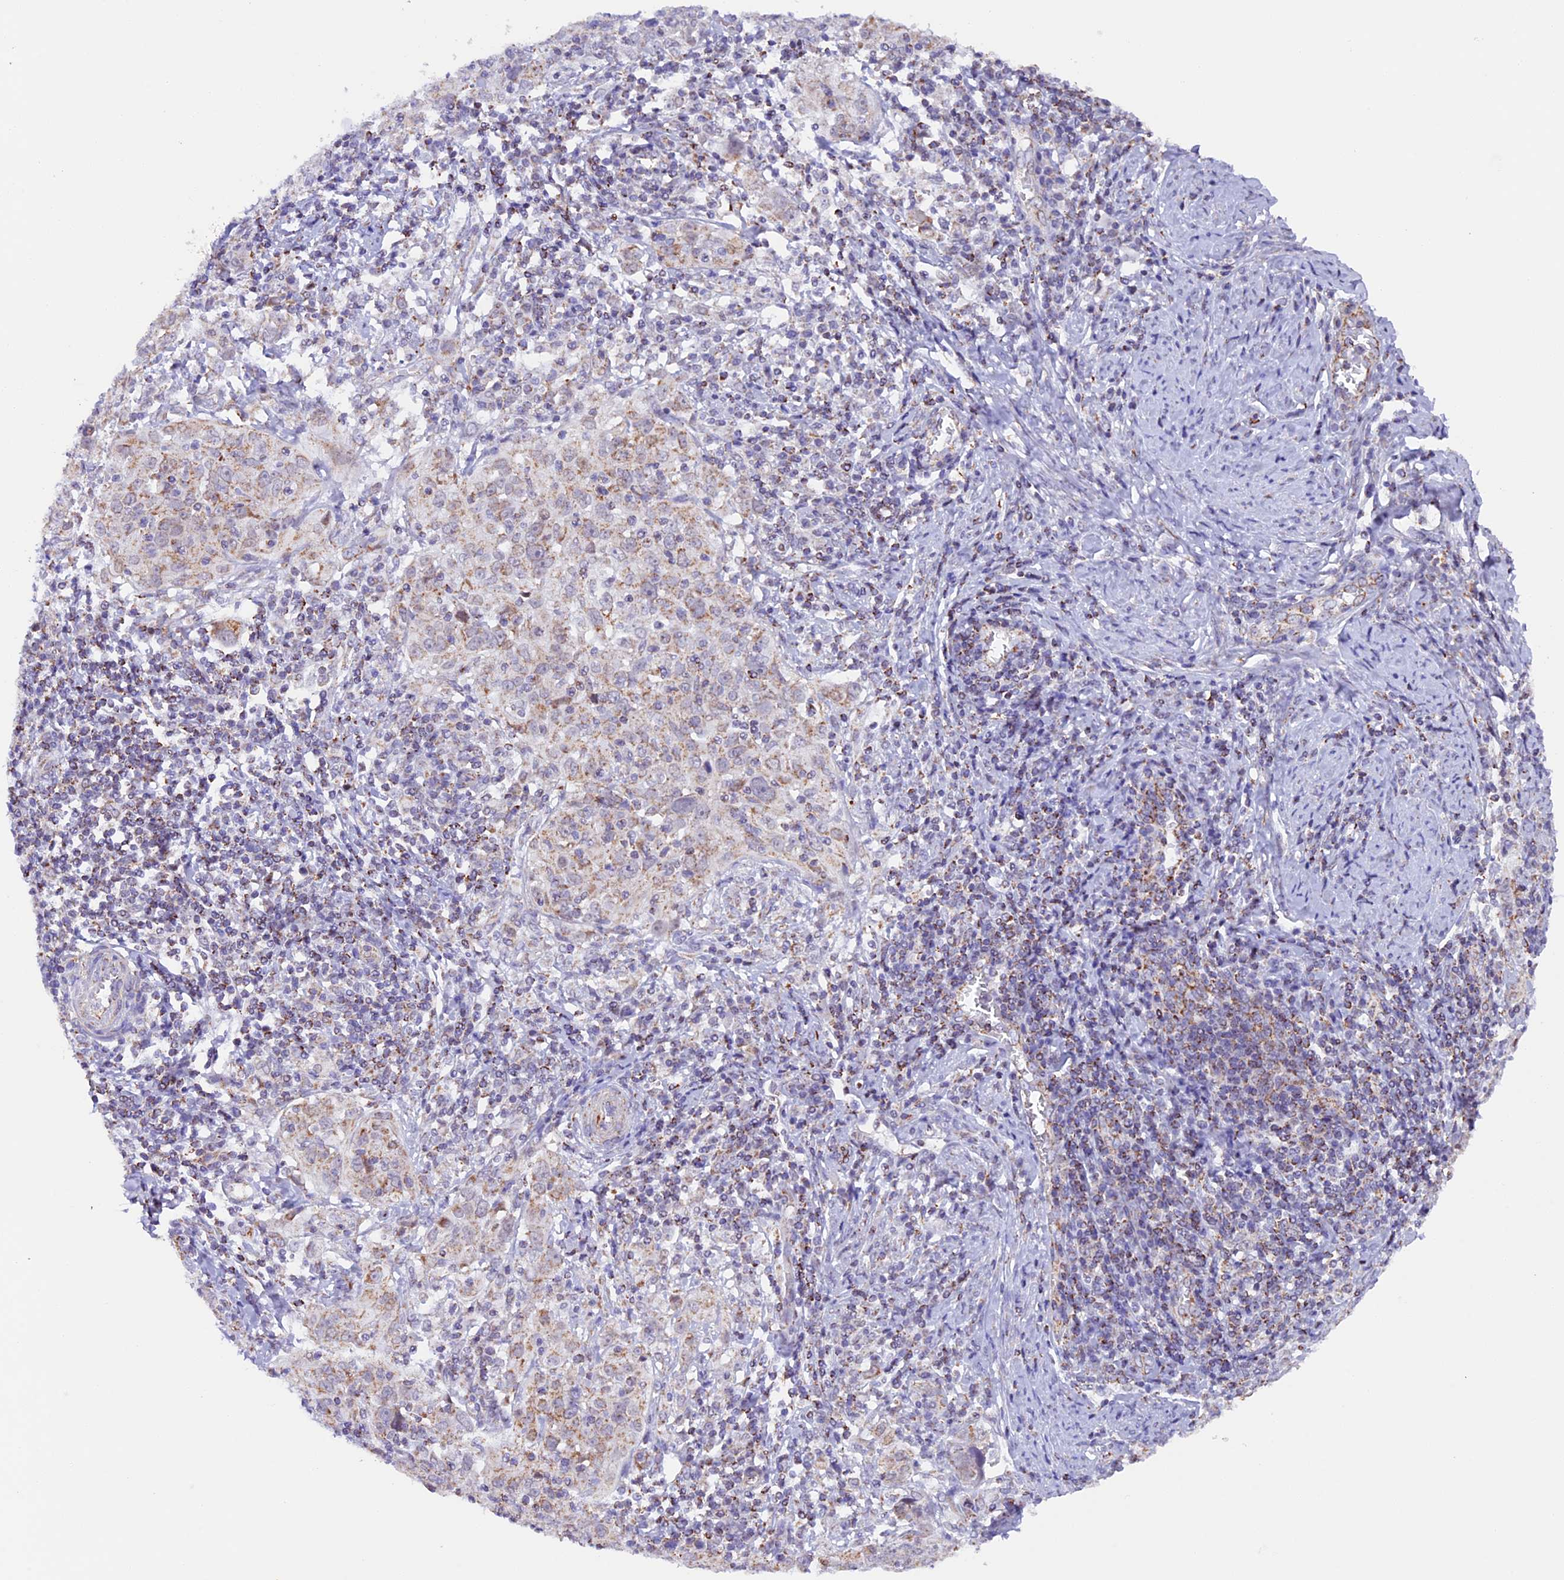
{"staining": {"intensity": "weak", "quantity": ">75%", "location": "cytoplasmic/membranous"}, "tissue": "cervical cancer", "cell_type": "Tumor cells", "image_type": "cancer", "snomed": [{"axis": "morphology", "description": "Normal tissue, NOS"}, {"axis": "morphology", "description": "Squamous cell carcinoma, NOS"}, {"axis": "topography", "description": "Cervix"}], "caption": "Immunohistochemical staining of human squamous cell carcinoma (cervical) shows weak cytoplasmic/membranous protein positivity in approximately >75% of tumor cells.", "gene": "TFAM", "patient": {"sex": "female", "age": 31}}